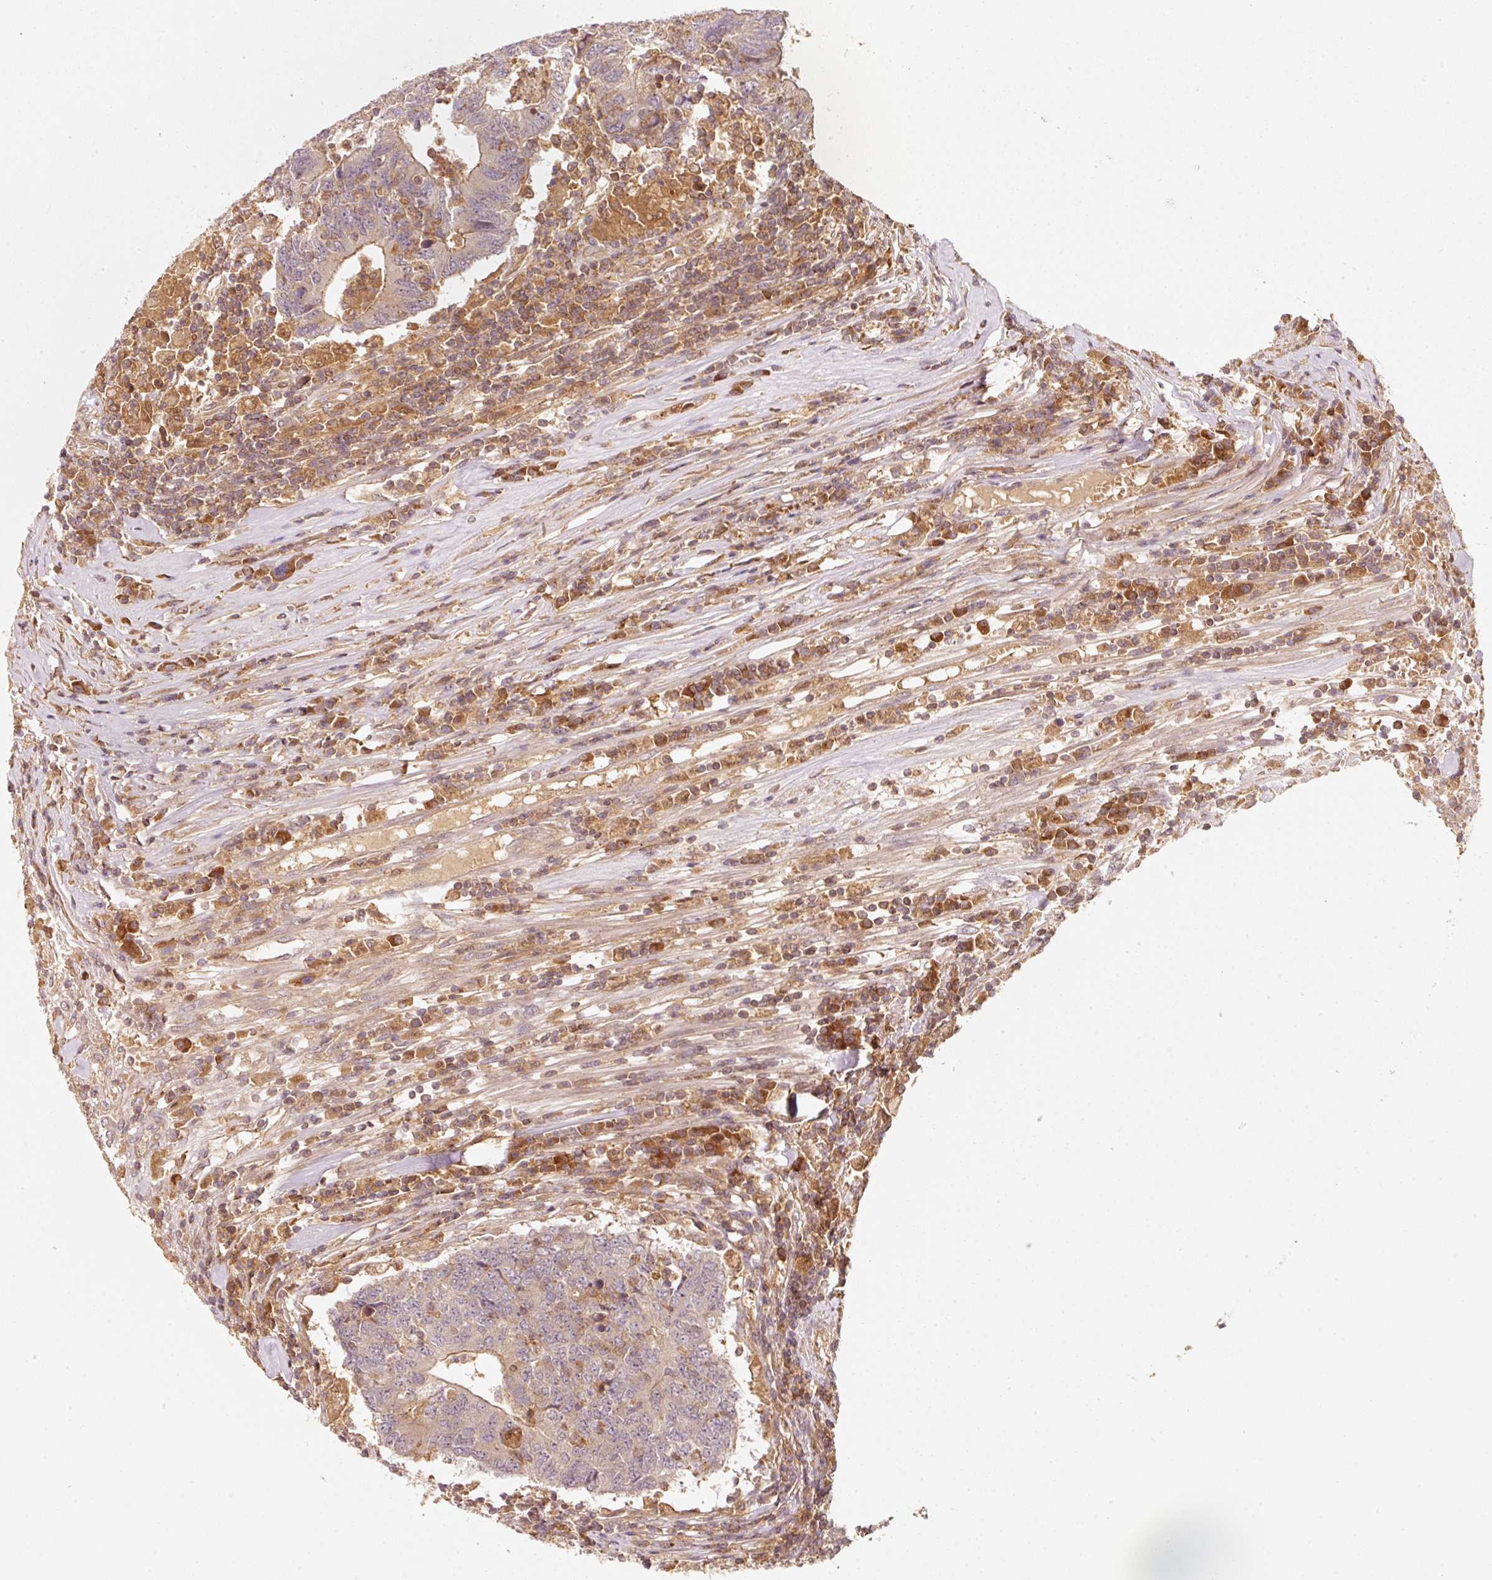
{"staining": {"intensity": "weak", "quantity": "25%-75%", "location": "cytoplasmic/membranous"}, "tissue": "colorectal cancer", "cell_type": "Tumor cells", "image_type": "cancer", "snomed": [{"axis": "morphology", "description": "Adenocarcinoma, NOS"}, {"axis": "topography", "description": "Colon"}], "caption": "Human colorectal cancer stained with a protein marker displays weak staining in tumor cells.", "gene": "RRAS2", "patient": {"sex": "female", "age": 48}}